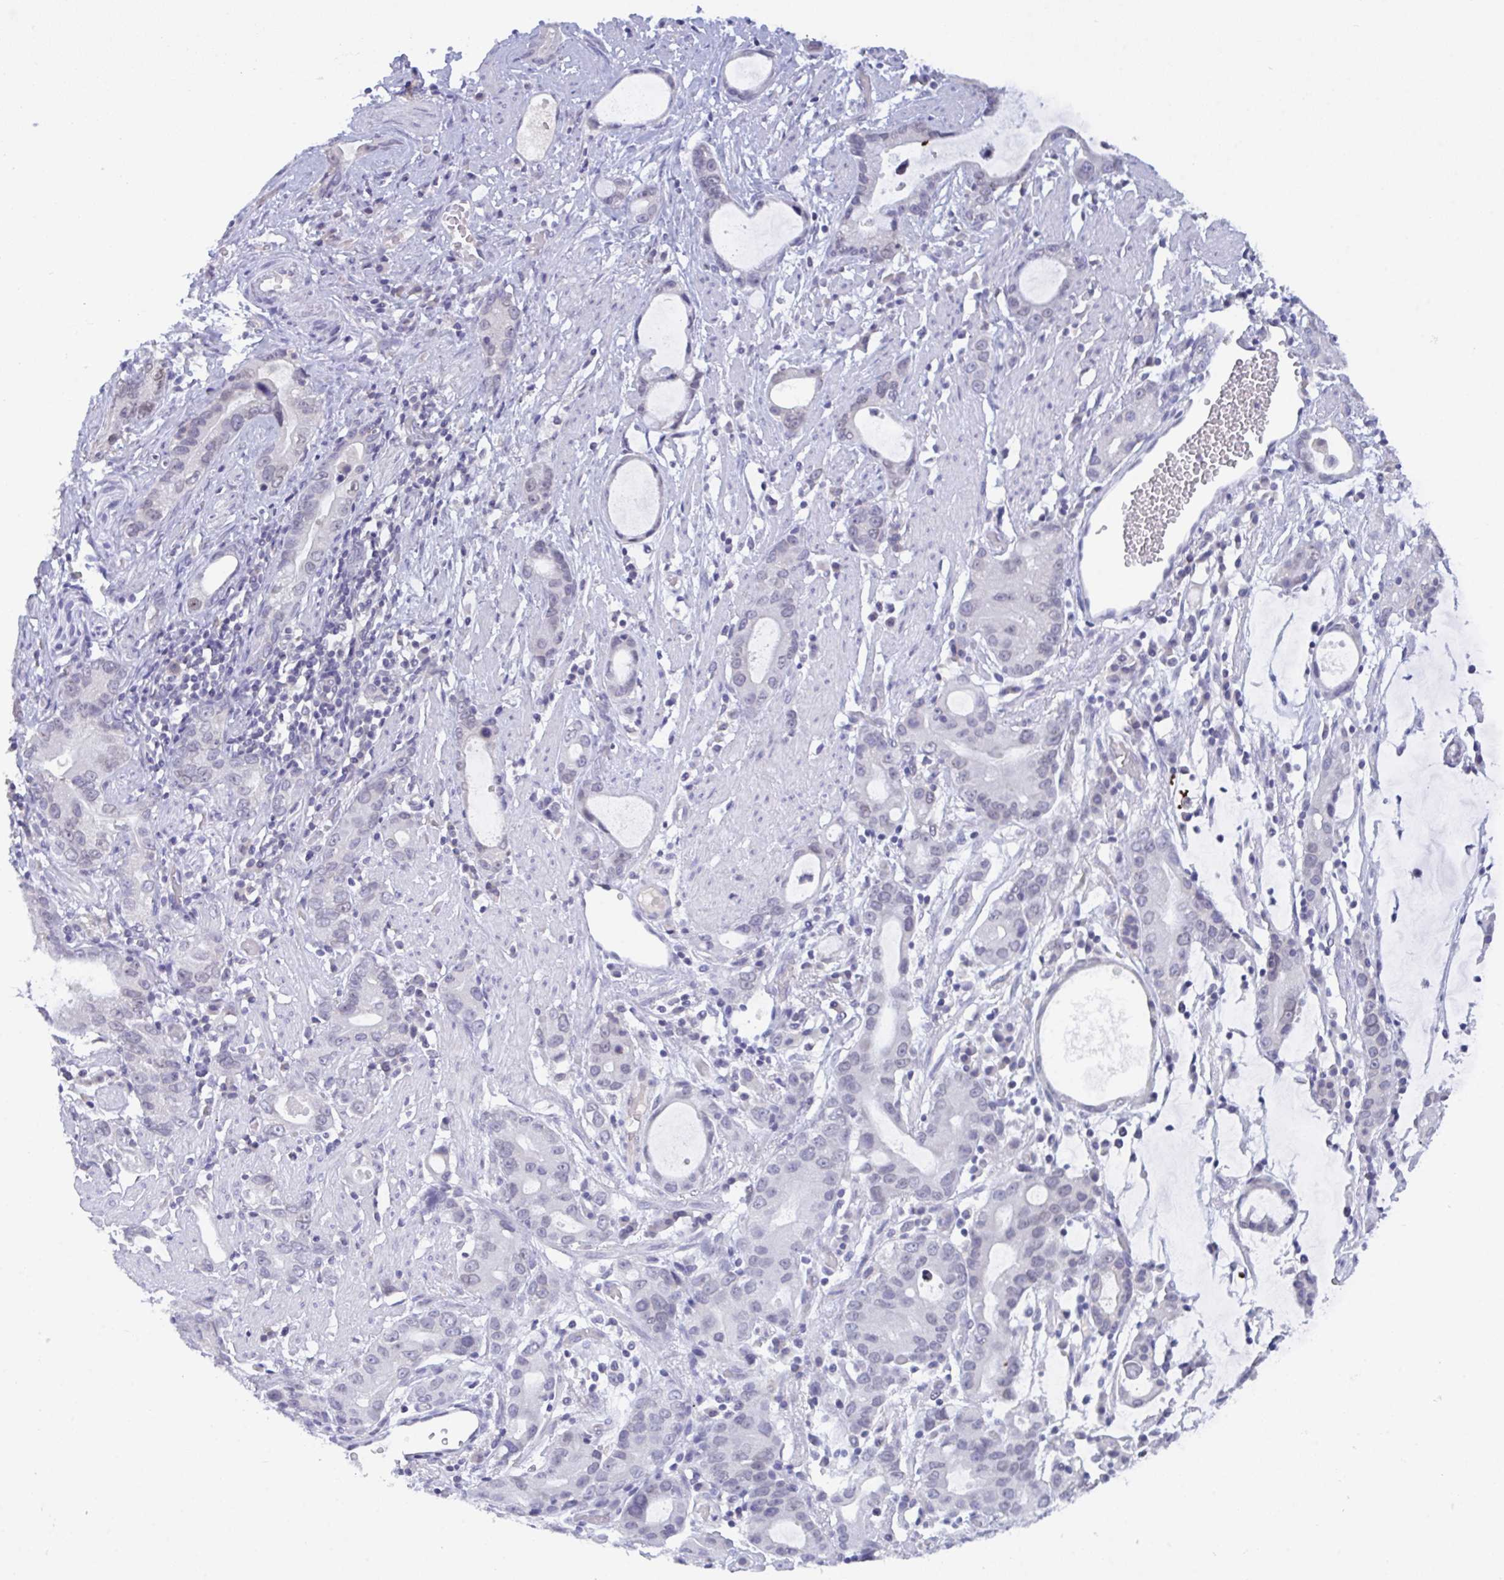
{"staining": {"intensity": "negative", "quantity": "none", "location": "none"}, "tissue": "stomach cancer", "cell_type": "Tumor cells", "image_type": "cancer", "snomed": [{"axis": "morphology", "description": "Adenocarcinoma, NOS"}, {"axis": "topography", "description": "Stomach"}], "caption": "An IHC photomicrograph of adenocarcinoma (stomach) is shown. There is no staining in tumor cells of adenocarcinoma (stomach).", "gene": "SERPINB13", "patient": {"sex": "male", "age": 55}}